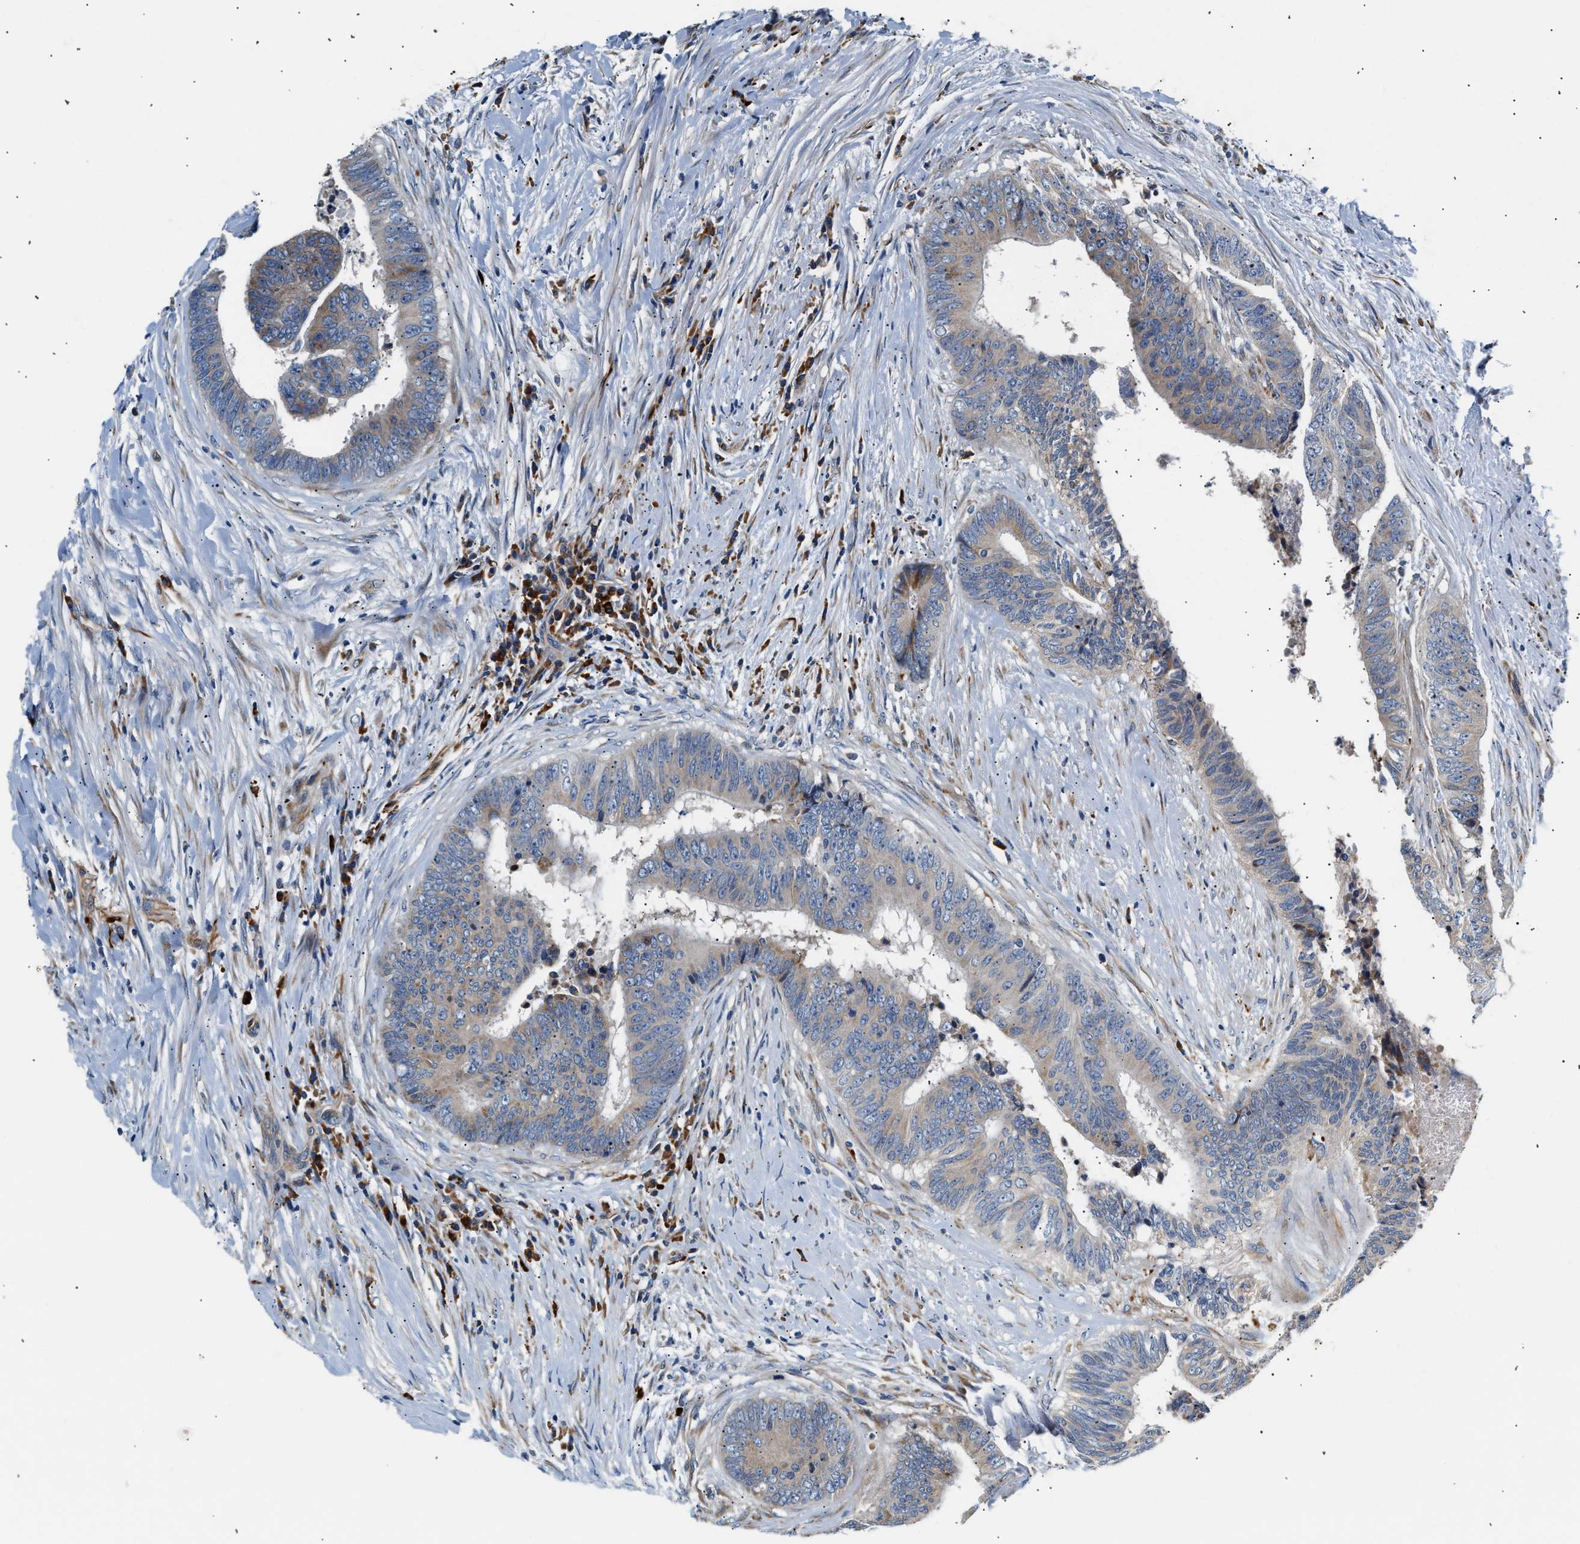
{"staining": {"intensity": "weak", "quantity": "<25%", "location": "cytoplasmic/membranous"}, "tissue": "colorectal cancer", "cell_type": "Tumor cells", "image_type": "cancer", "snomed": [{"axis": "morphology", "description": "Adenocarcinoma, NOS"}, {"axis": "topography", "description": "Rectum"}], "caption": "The photomicrograph shows no staining of tumor cells in adenocarcinoma (colorectal).", "gene": "IFT74", "patient": {"sex": "male", "age": 72}}